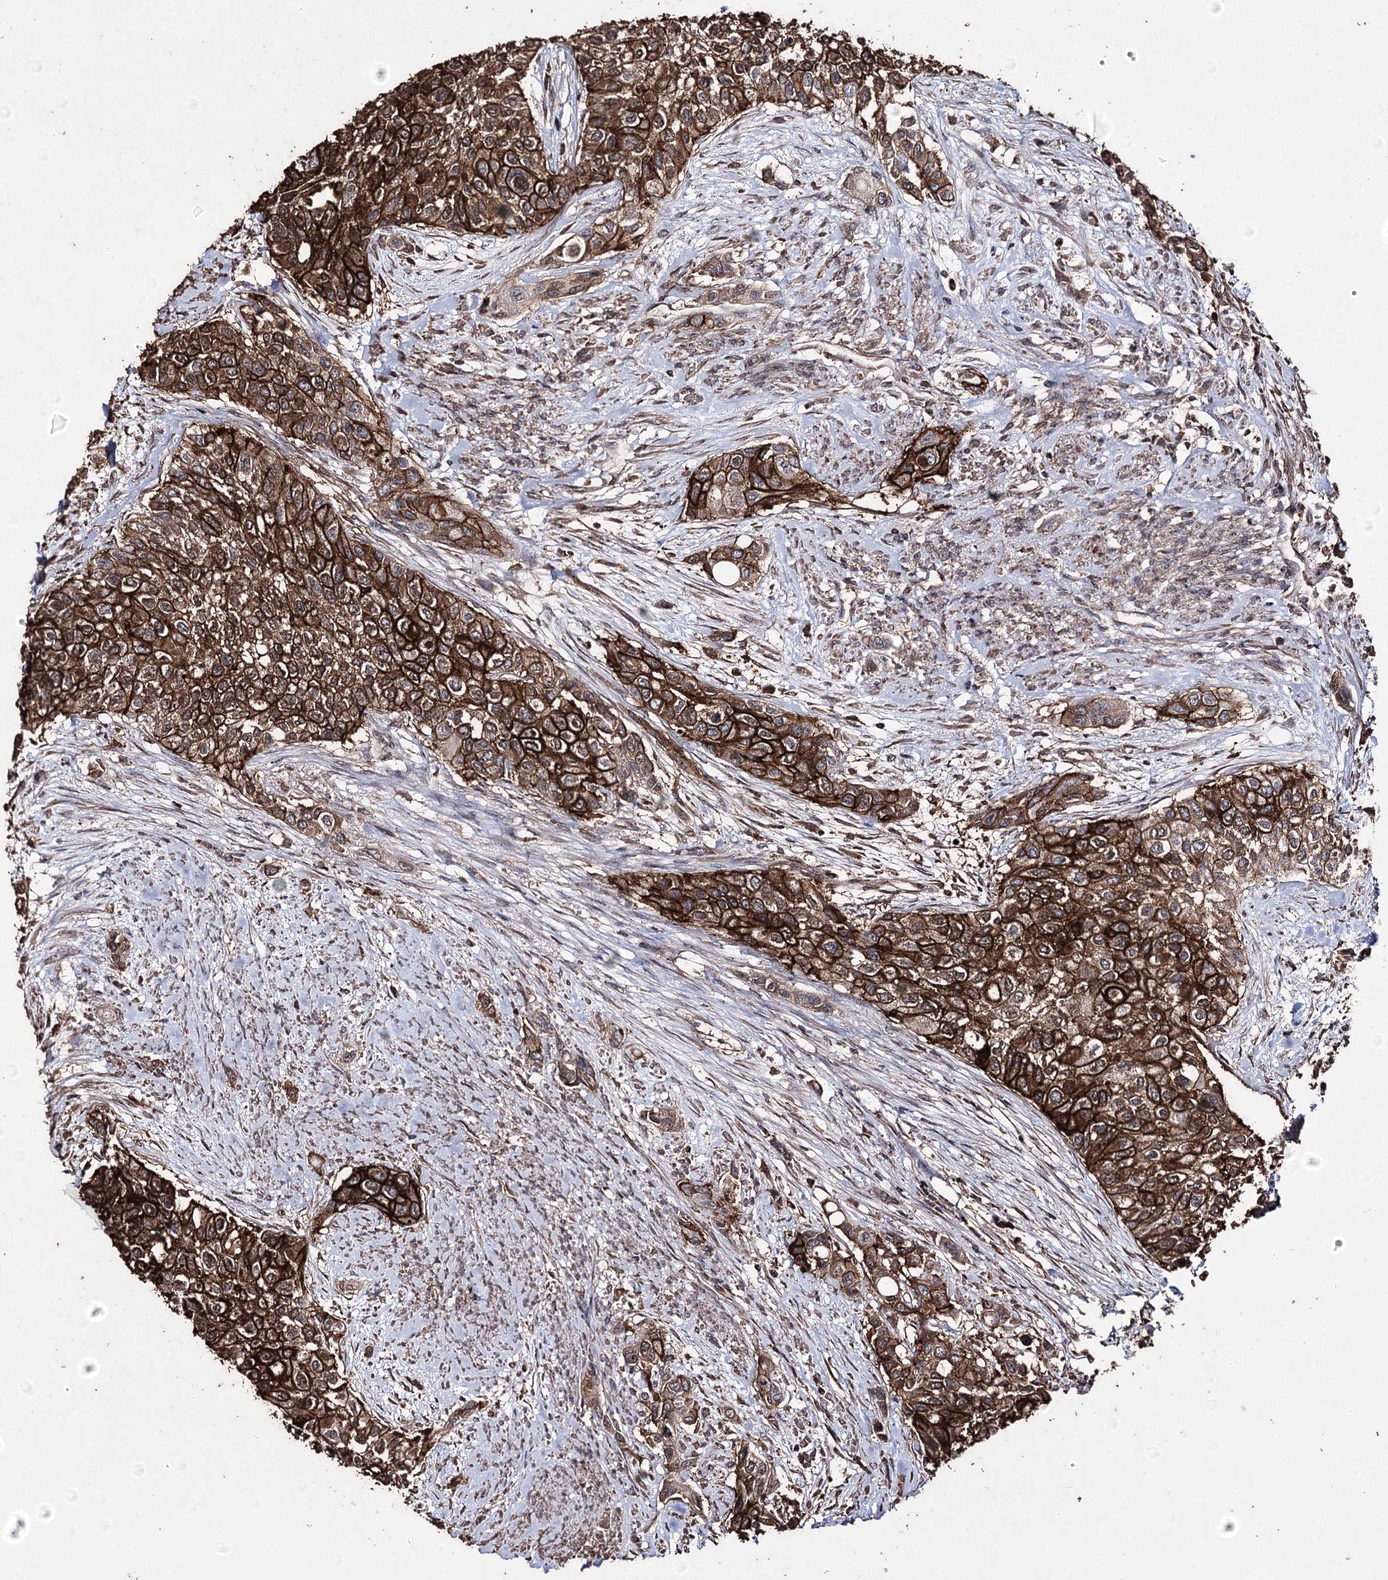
{"staining": {"intensity": "strong", "quantity": ">75%", "location": "cytoplasmic/membranous"}, "tissue": "urothelial cancer", "cell_type": "Tumor cells", "image_type": "cancer", "snomed": [{"axis": "morphology", "description": "Normal tissue, NOS"}, {"axis": "morphology", "description": "Urothelial carcinoma, High grade"}, {"axis": "topography", "description": "Vascular tissue"}, {"axis": "topography", "description": "Urinary bladder"}], "caption": "IHC (DAB (3,3'-diaminobenzidine)) staining of human high-grade urothelial carcinoma displays strong cytoplasmic/membranous protein expression in approximately >75% of tumor cells.", "gene": "ZNF662", "patient": {"sex": "female", "age": 56}}